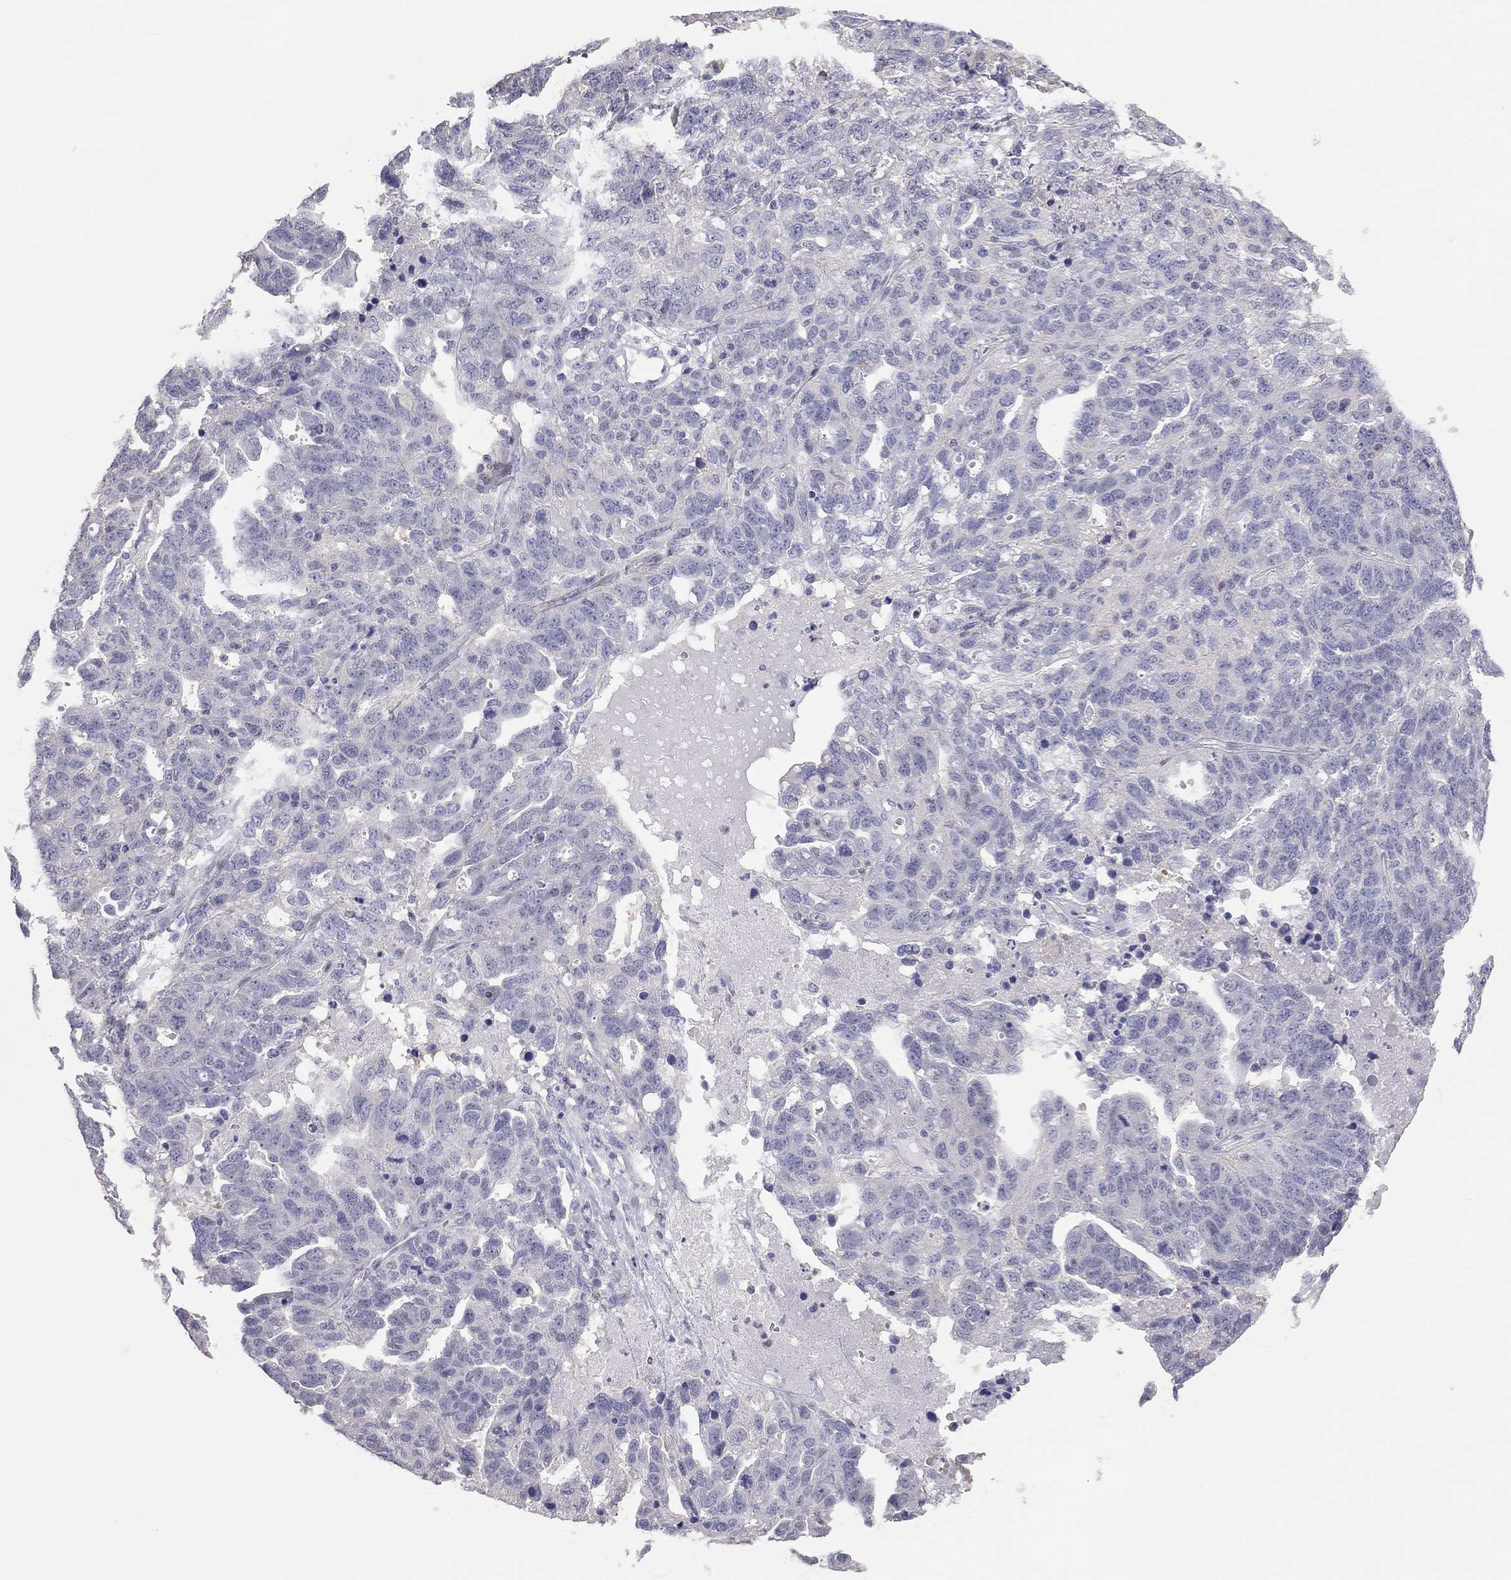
{"staining": {"intensity": "negative", "quantity": "none", "location": "none"}, "tissue": "ovarian cancer", "cell_type": "Tumor cells", "image_type": "cancer", "snomed": [{"axis": "morphology", "description": "Cystadenocarcinoma, serous, NOS"}, {"axis": "topography", "description": "Ovary"}], "caption": "High power microscopy image of an immunohistochemistry histopathology image of ovarian cancer, revealing no significant positivity in tumor cells.", "gene": "ADCYAP1", "patient": {"sex": "female", "age": 71}}